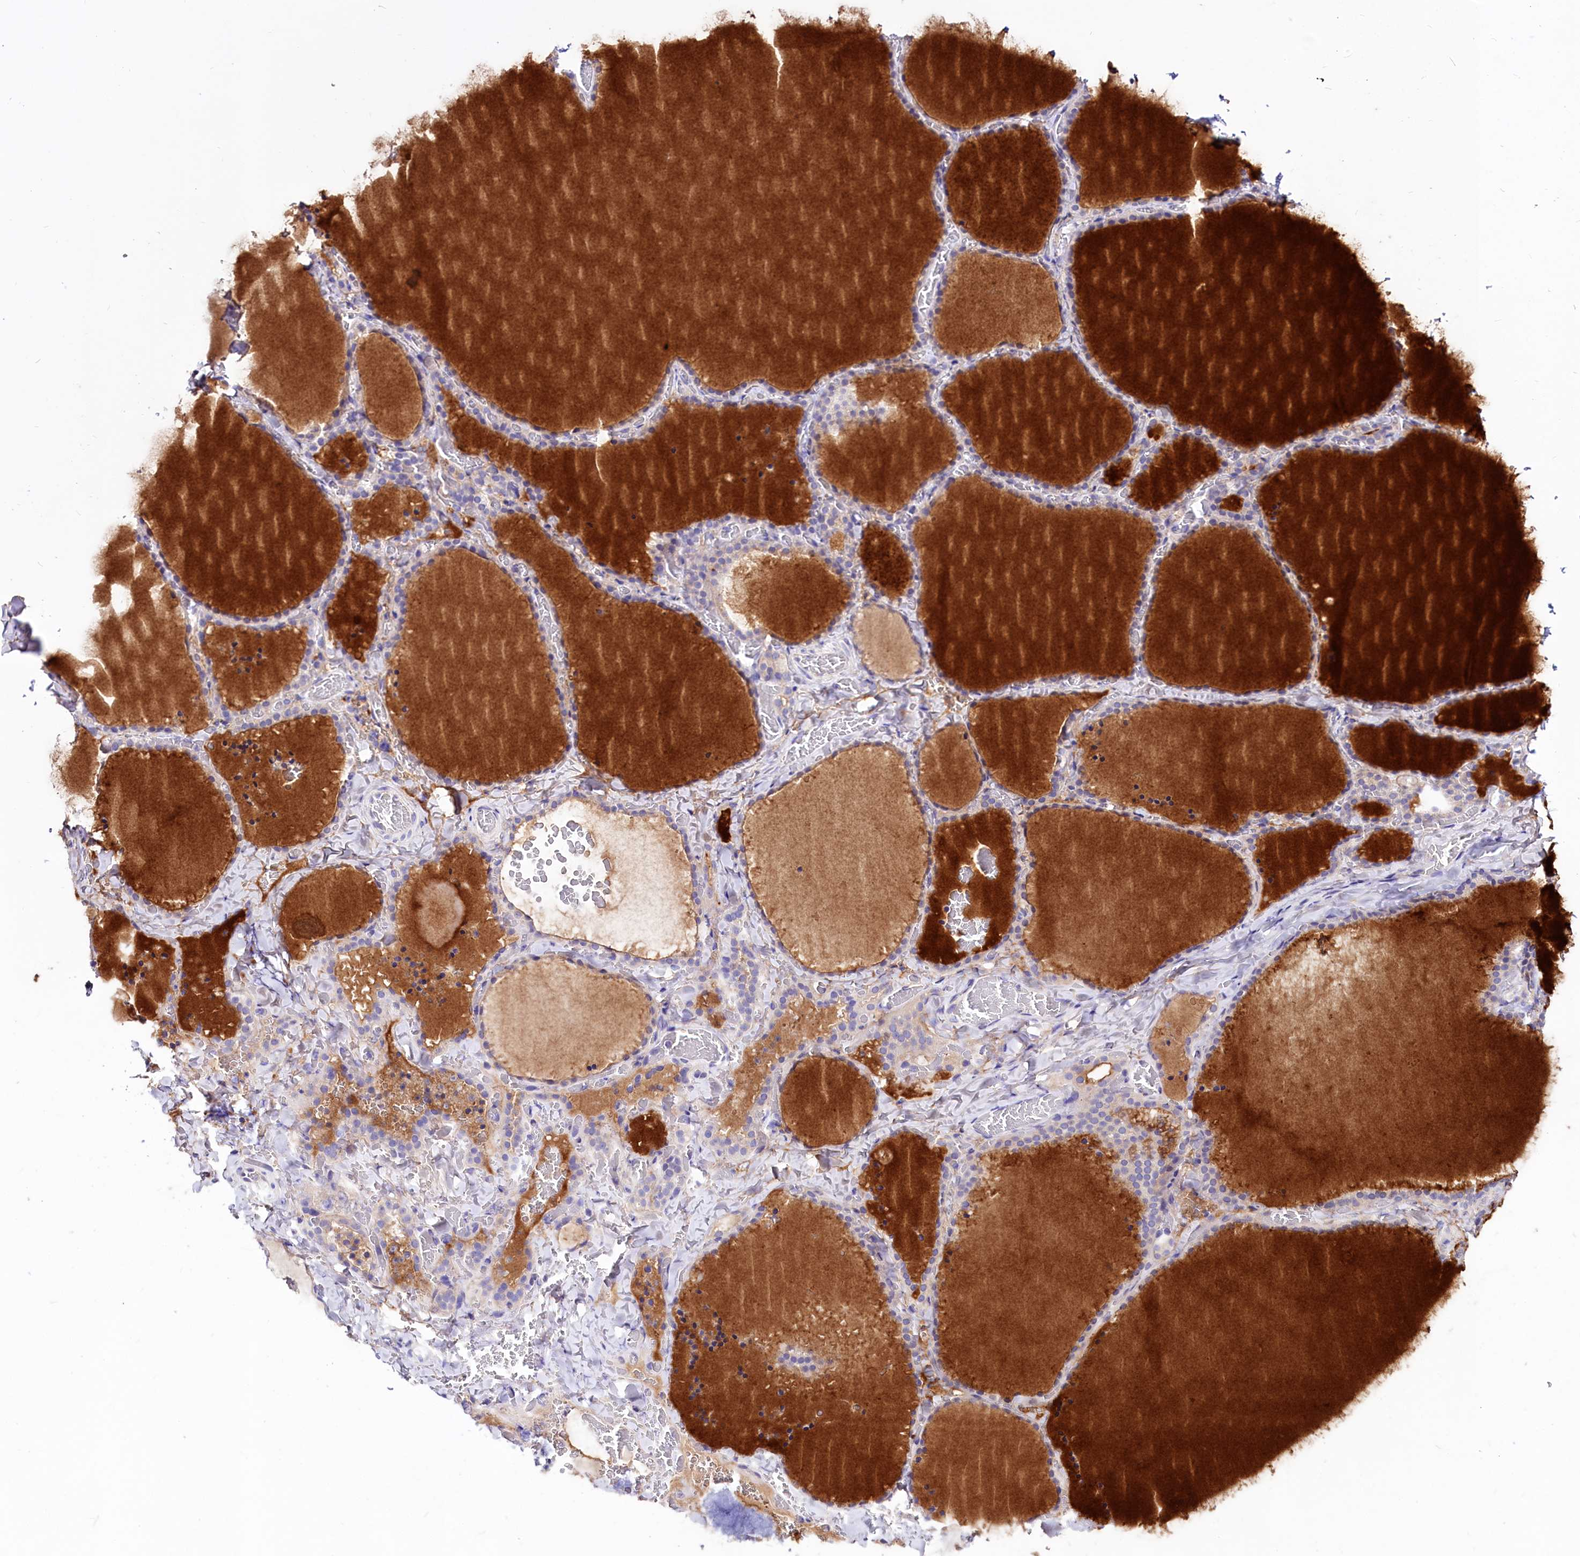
{"staining": {"intensity": "negative", "quantity": "none", "location": "none"}, "tissue": "thyroid gland", "cell_type": "Glandular cells", "image_type": "normal", "snomed": [{"axis": "morphology", "description": "Normal tissue, NOS"}, {"axis": "topography", "description": "Thyroid gland"}], "caption": "DAB (3,3'-diaminobenzidine) immunohistochemical staining of unremarkable human thyroid gland shows no significant positivity in glandular cells.", "gene": "ABHD5", "patient": {"sex": "female", "age": 22}}